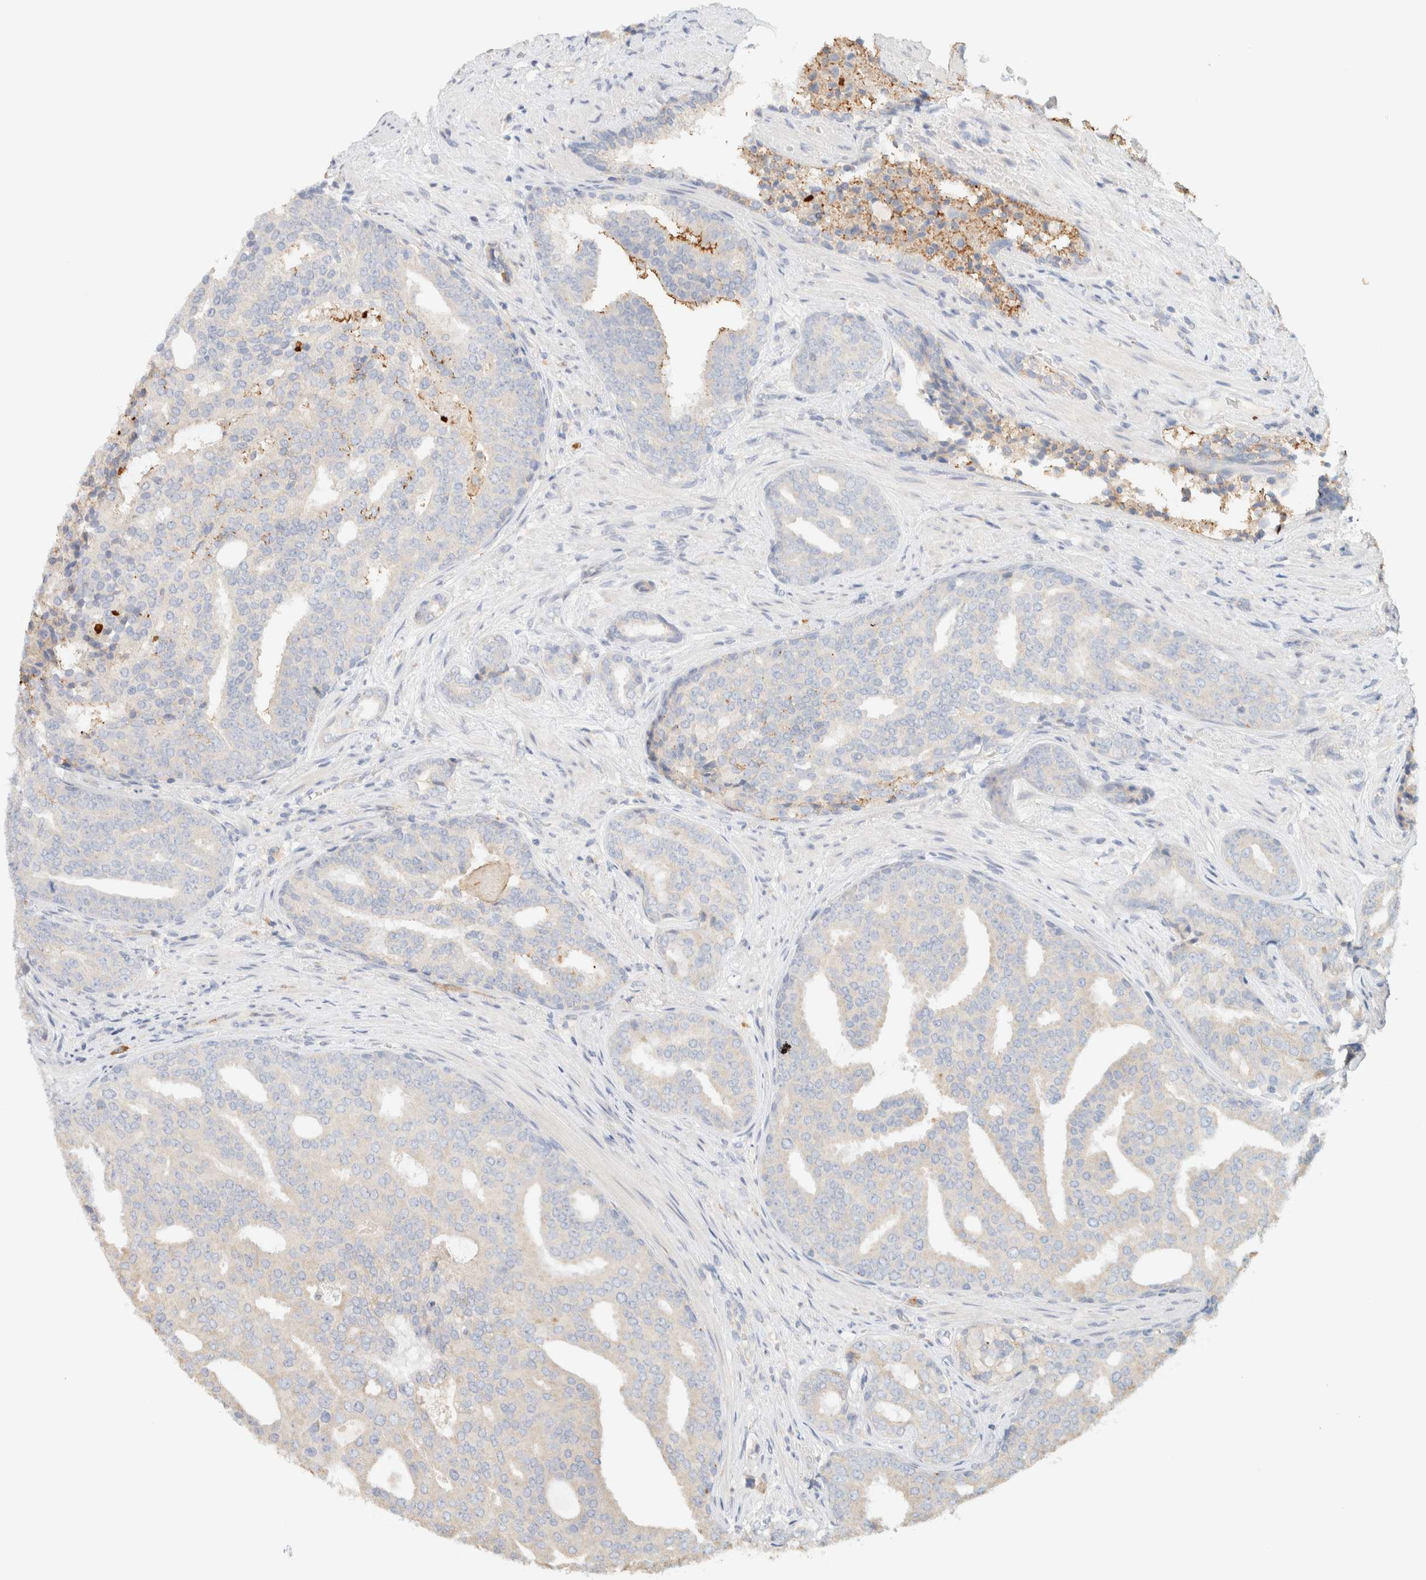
{"staining": {"intensity": "weak", "quantity": "<25%", "location": "cytoplasmic/membranous"}, "tissue": "prostate cancer", "cell_type": "Tumor cells", "image_type": "cancer", "snomed": [{"axis": "morphology", "description": "Adenocarcinoma, High grade"}, {"axis": "topography", "description": "Prostate"}], "caption": "High power microscopy histopathology image of an IHC micrograph of prostate cancer (adenocarcinoma (high-grade)), revealing no significant staining in tumor cells.", "gene": "TTC3", "patient": {"sex": "male", "age": 71}}